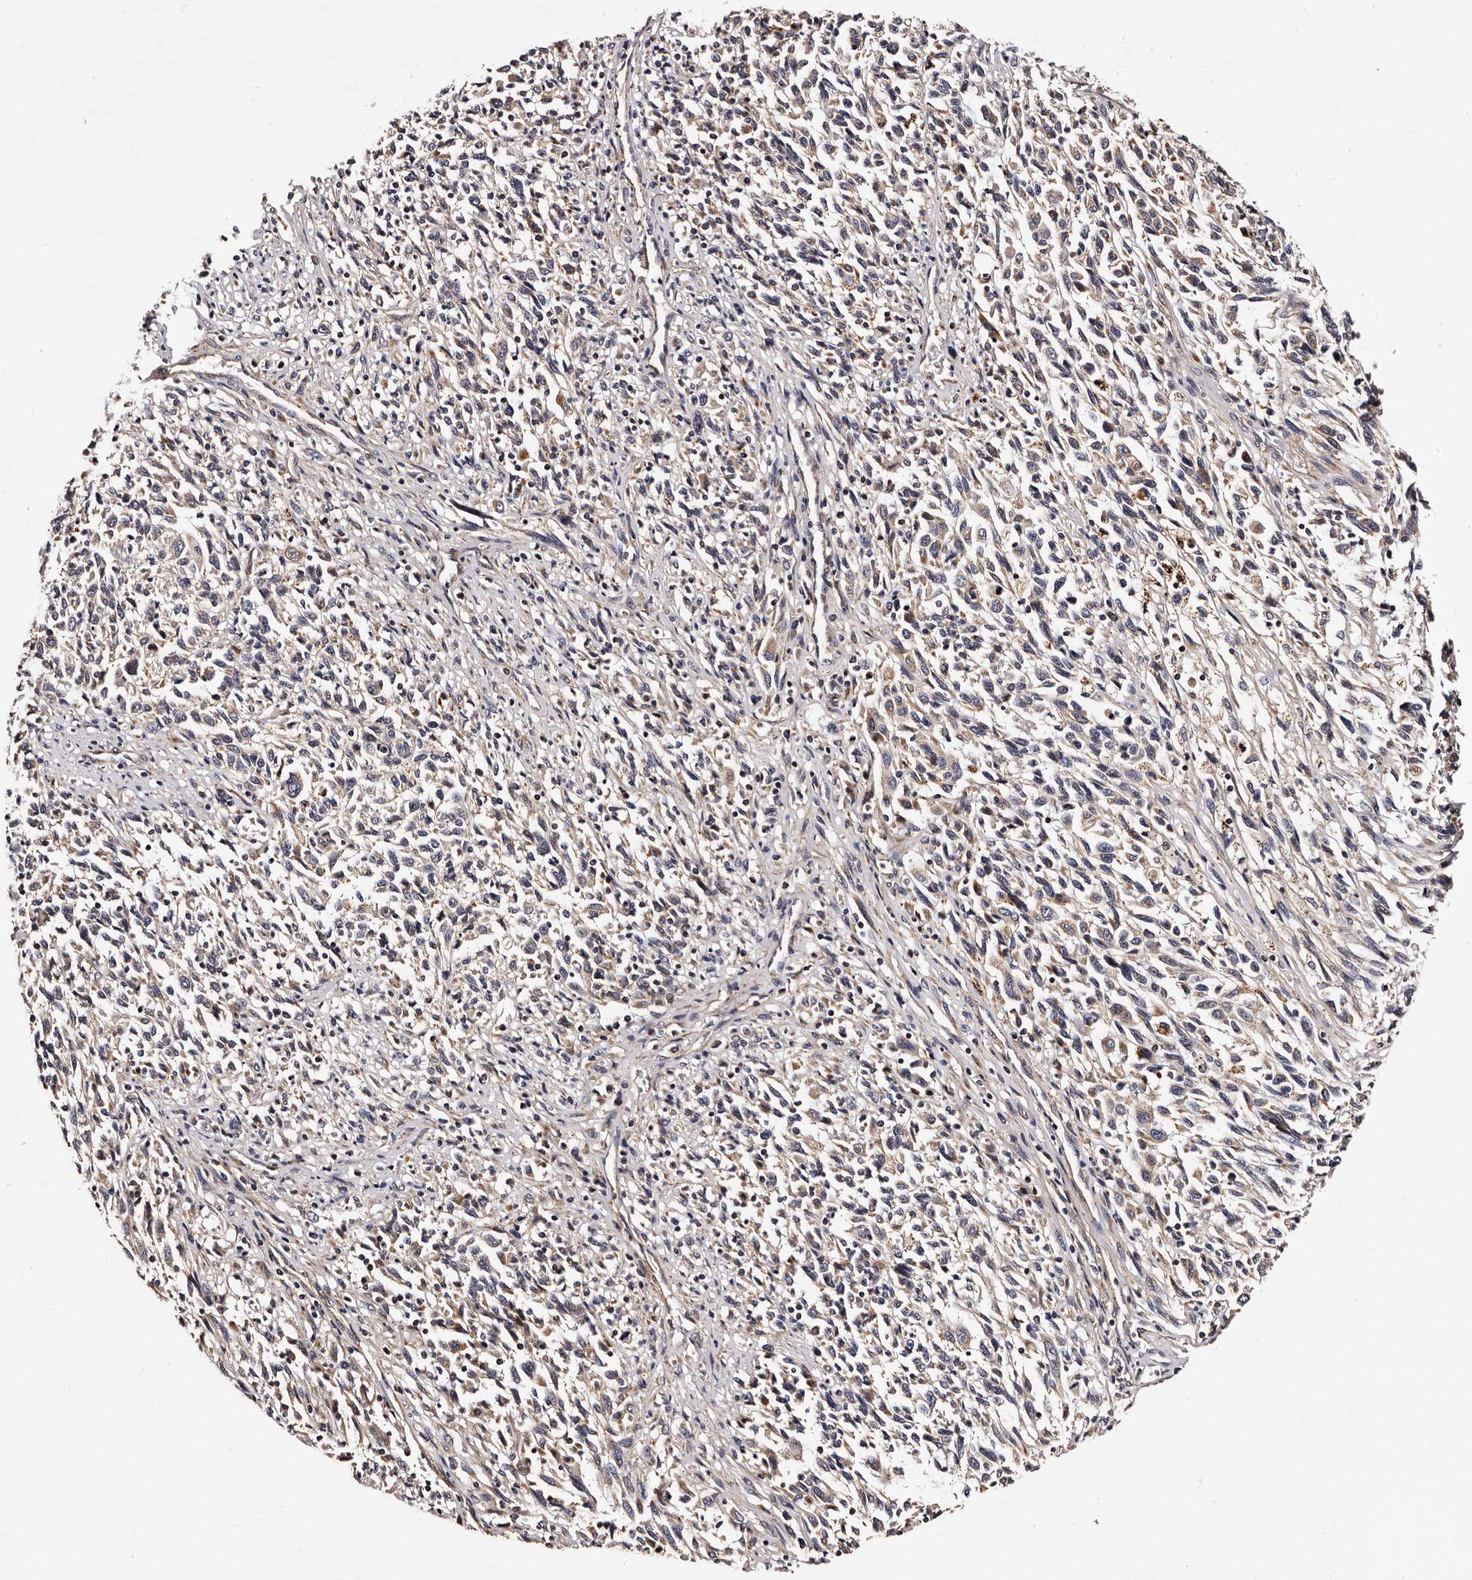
{"staining": {"intensity": "weak", "quantity": "25%-75%", "location": "cytoplasmic/membranous"}, "tissue": "melanoma", "cell_type": "Tumor cells", "image_type": "cancer", "snomed": [{"axis": "morphology", "description": "Malignant melanoma, Metastatic site"}, {"axis": "topography", "description": "Lymph node"}], "caption": "There is low levels of weak cytoplasmic/membranous expression in tumor cells of melanoma, as demonstrated by immunohistochemical staining (brown color).", "gene": "ADCK5", "patient": {"sex": "male", "age": 61}}